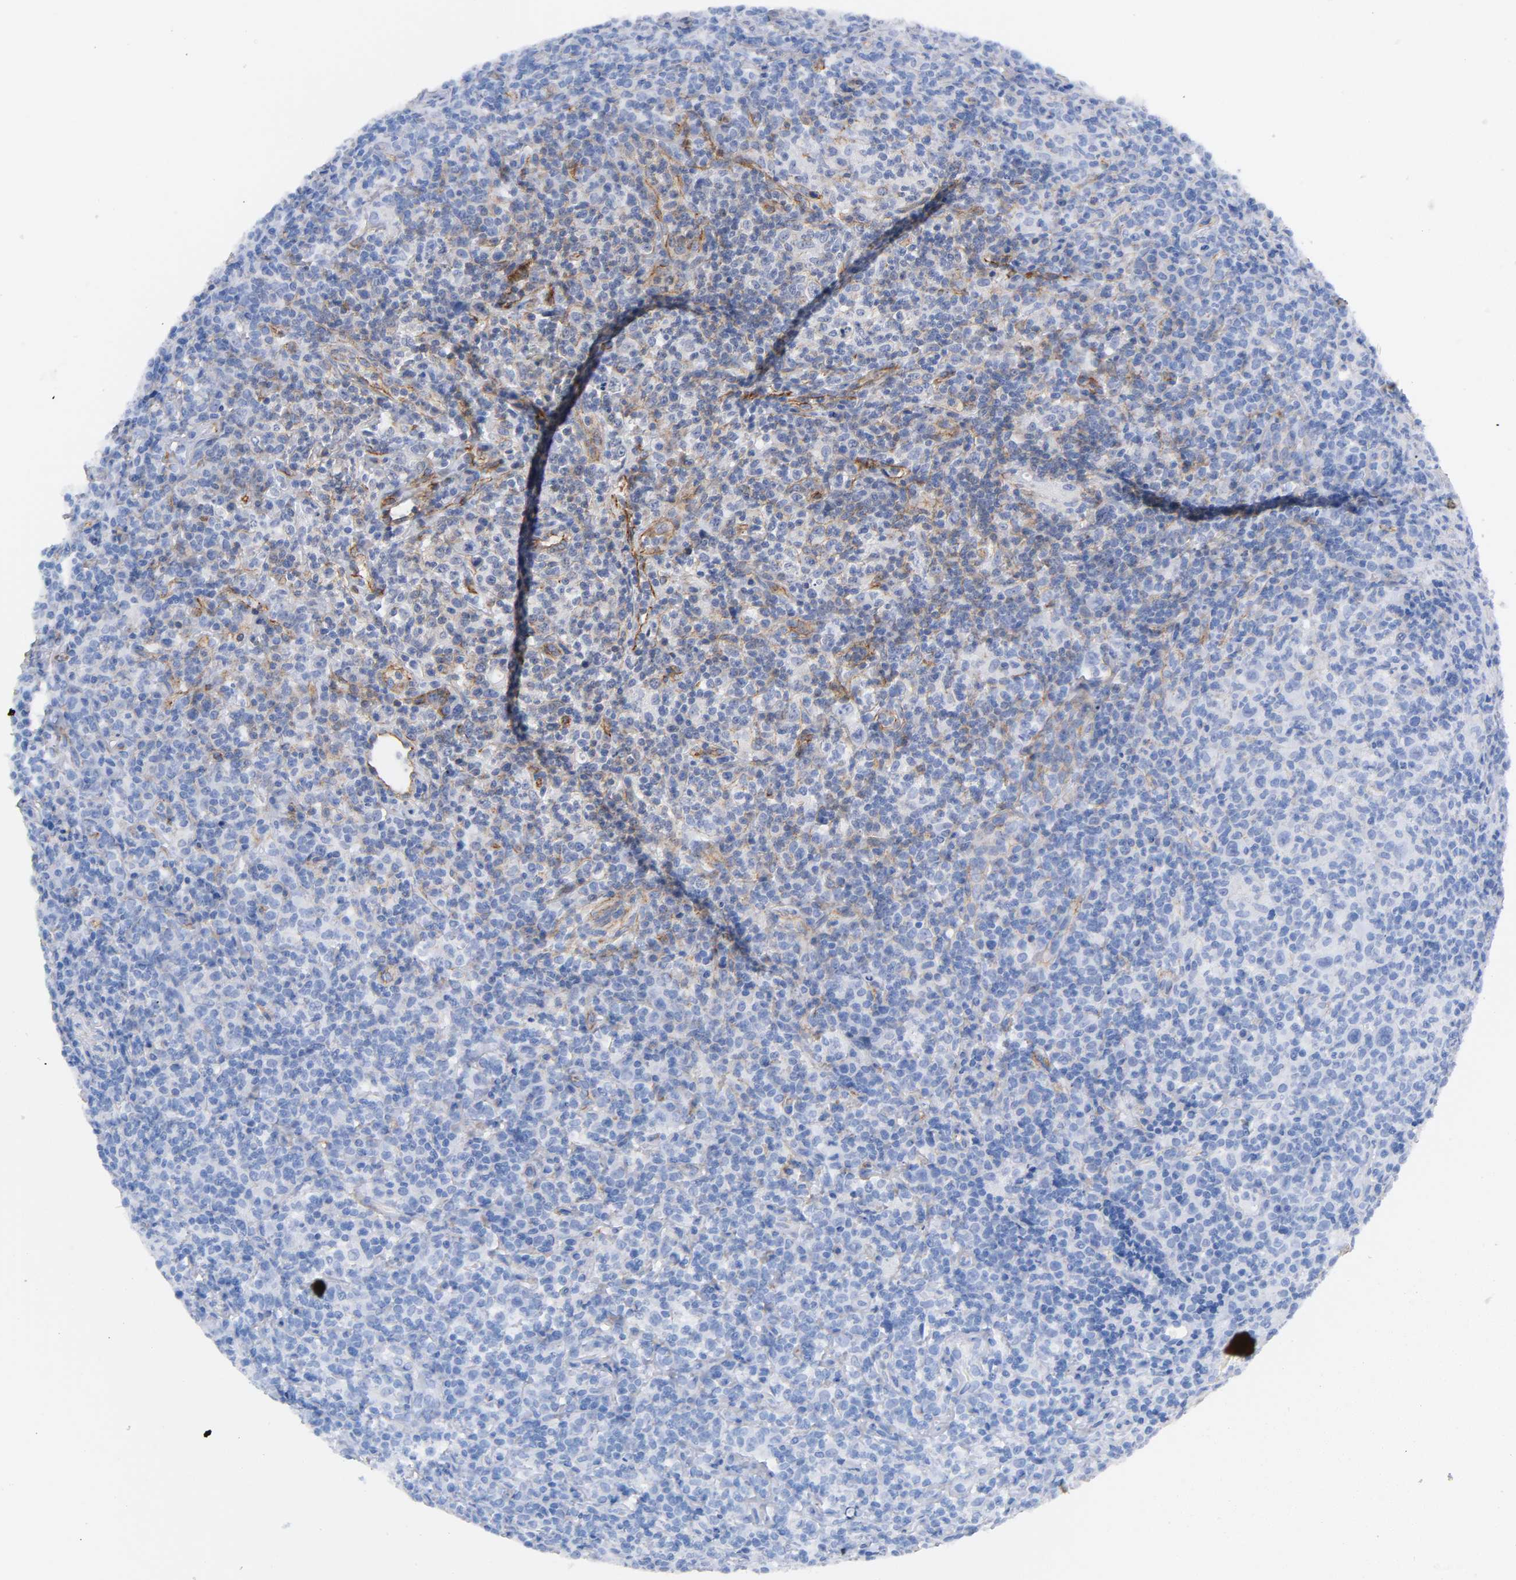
{"staining": {"intensity": "weak", "quantity": "<25%", "location": "cytoplasmic/membranous"}, "tissue": "lymphoma", "cell_type": "Tumor cells", "image_type": "cancer", "snomed": [{"axis": "morphology", "description": "Hodgkin's disease, NOS"}, {"axis": "topography", "description": "Lymph node"}], "caption": "Immunohistochemistry image of neoplastic tissue: human Hodgkin's disease stained with DAB (3,3'-diaminobenzidine) reveals no significant protein positivity in tumor cells. (Brightfield microscopy of DAB (3,3'-diaminobenzidine) immunohistochemistry at high magnification).", "gene": "SPTAN1", "patient": {"sex": "male", "age": 65}}